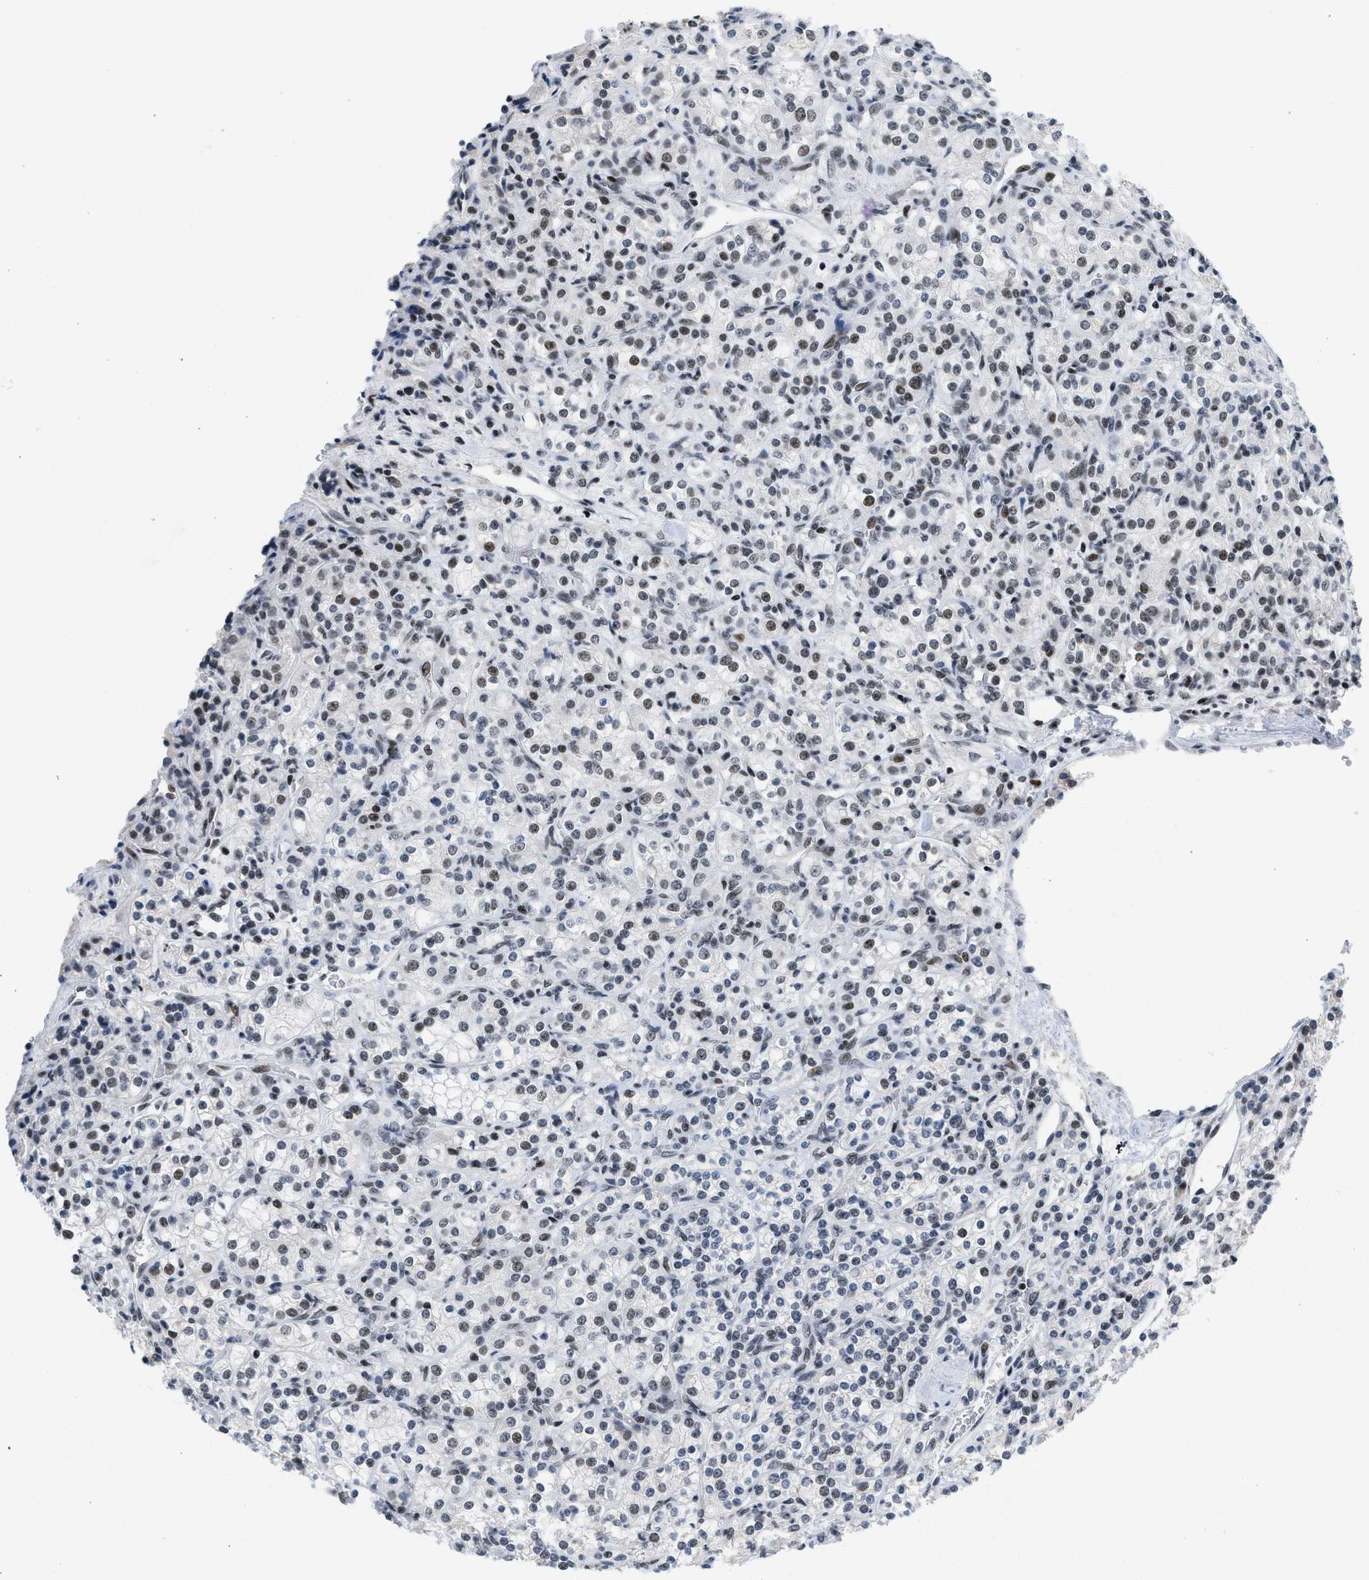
{"staining": {"intensity": "weak", "quantity": ">75%", "location": "nuclear"}, "tissue": "renal cancer", "cell_type": "Tumor cells", "image_type": "cancer", "snomed": [{"axis": "morphology", "description": "Adenocarcinoma, NOS"}, {"axis": "topography", "description": "Kidney"}], "caption": "Immunohistochemistry histopathology image of neoplastic tissue: renal adenocarcinoma stained using immunohistochemistry (IHC) displays low levels of weak protein expression localized specifically in the nuclear of tumor cells, appearing as a nuclear brown color.", "gene": "TERF2IP", "patient": {"sex": "male", "age": 77}}